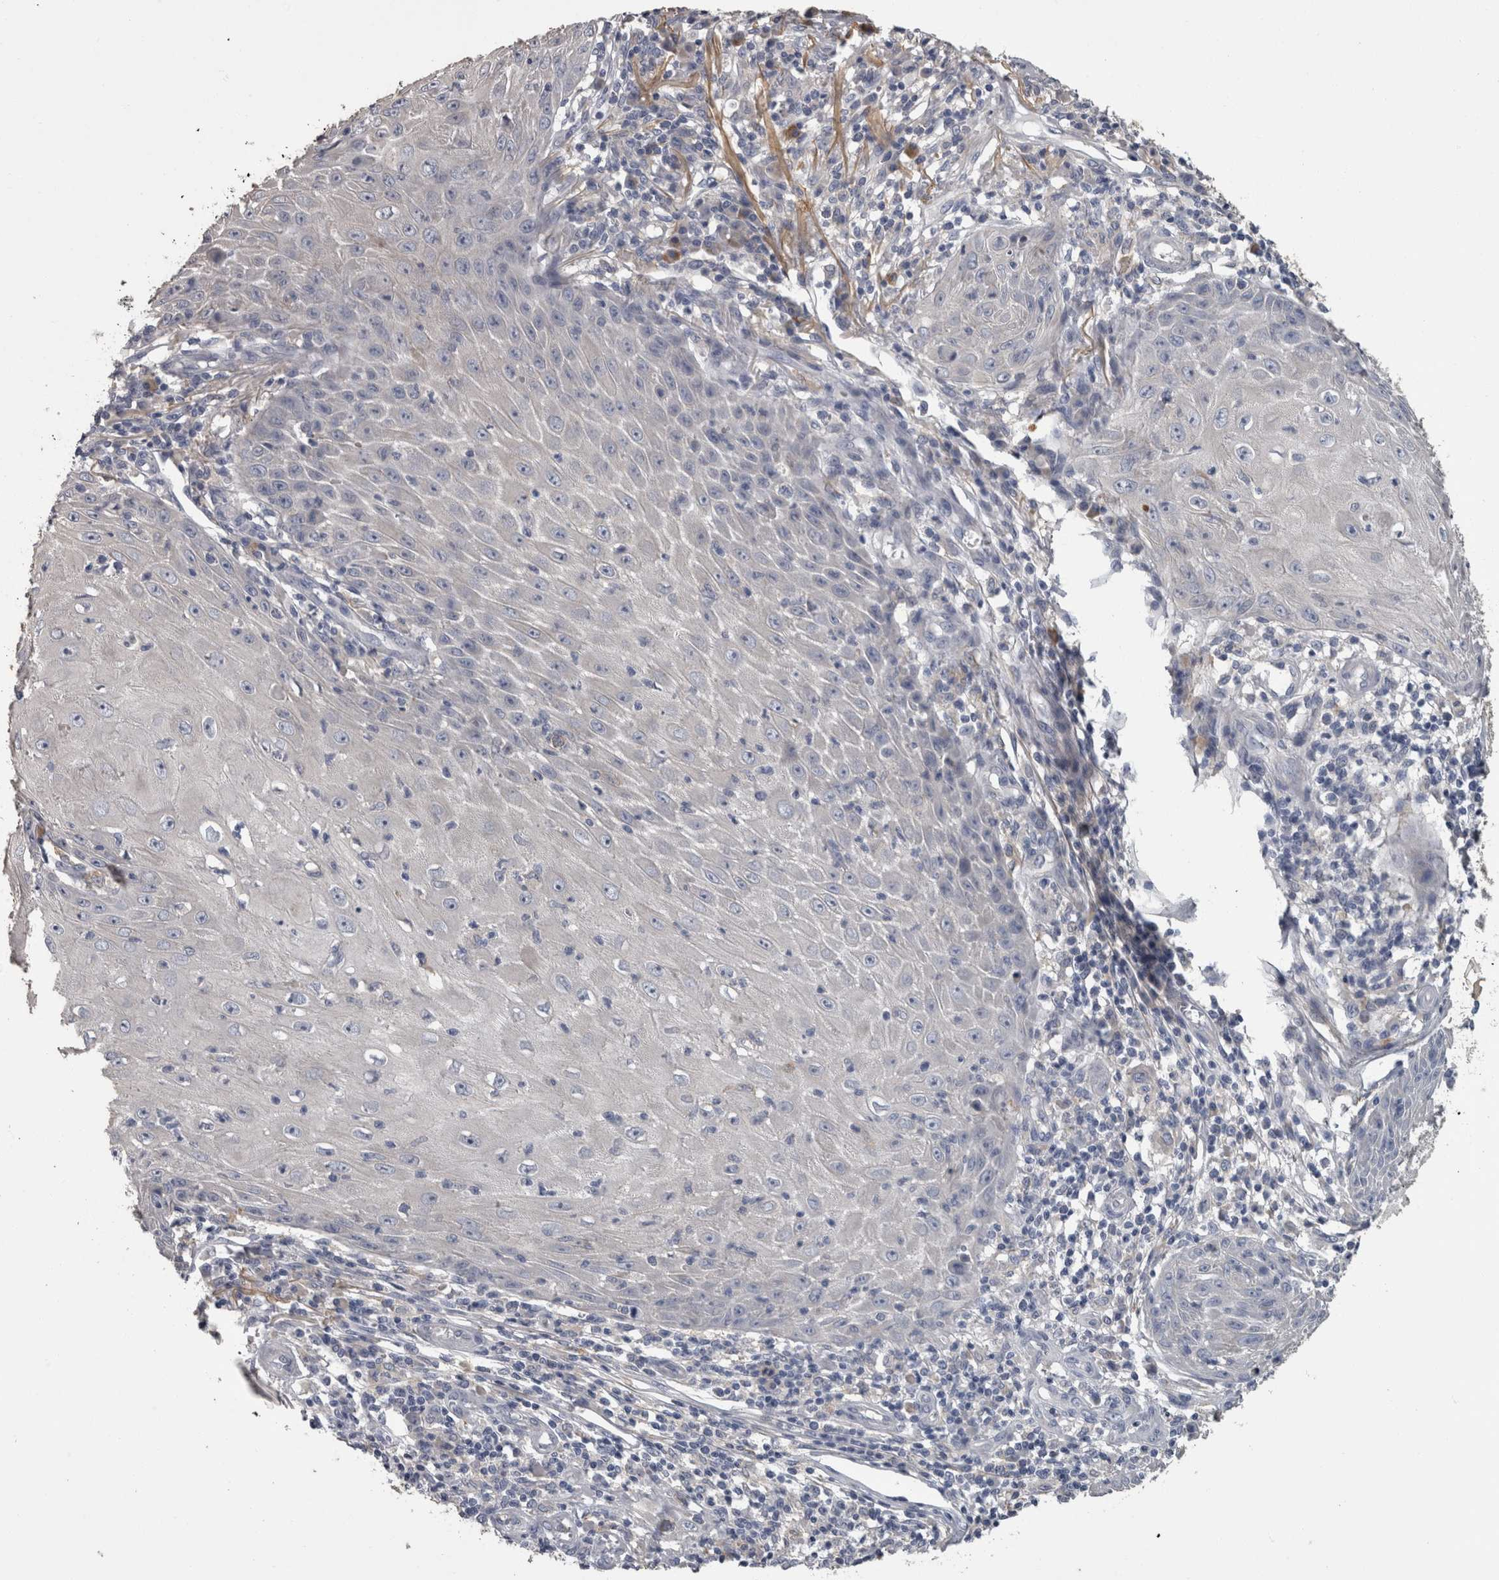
{"staining": {"intensity": "negative", "quantity": "none", "location": "none"}, "tissue": "skin cancer", "cell_type": "Tumor cells", "image_type": "cancer", "snomed": [{"axis": "morphology", "description": "Squamous cell carcinoma, NOS"}, {"axis": "topography", "description": "Skin"}], "caption": "There is no significant positivity in tumor cells of skin cancer (squamous cell carcinoma).", "gene": "EFEMP2", "patient": {"sex": "female", "age": 73}}